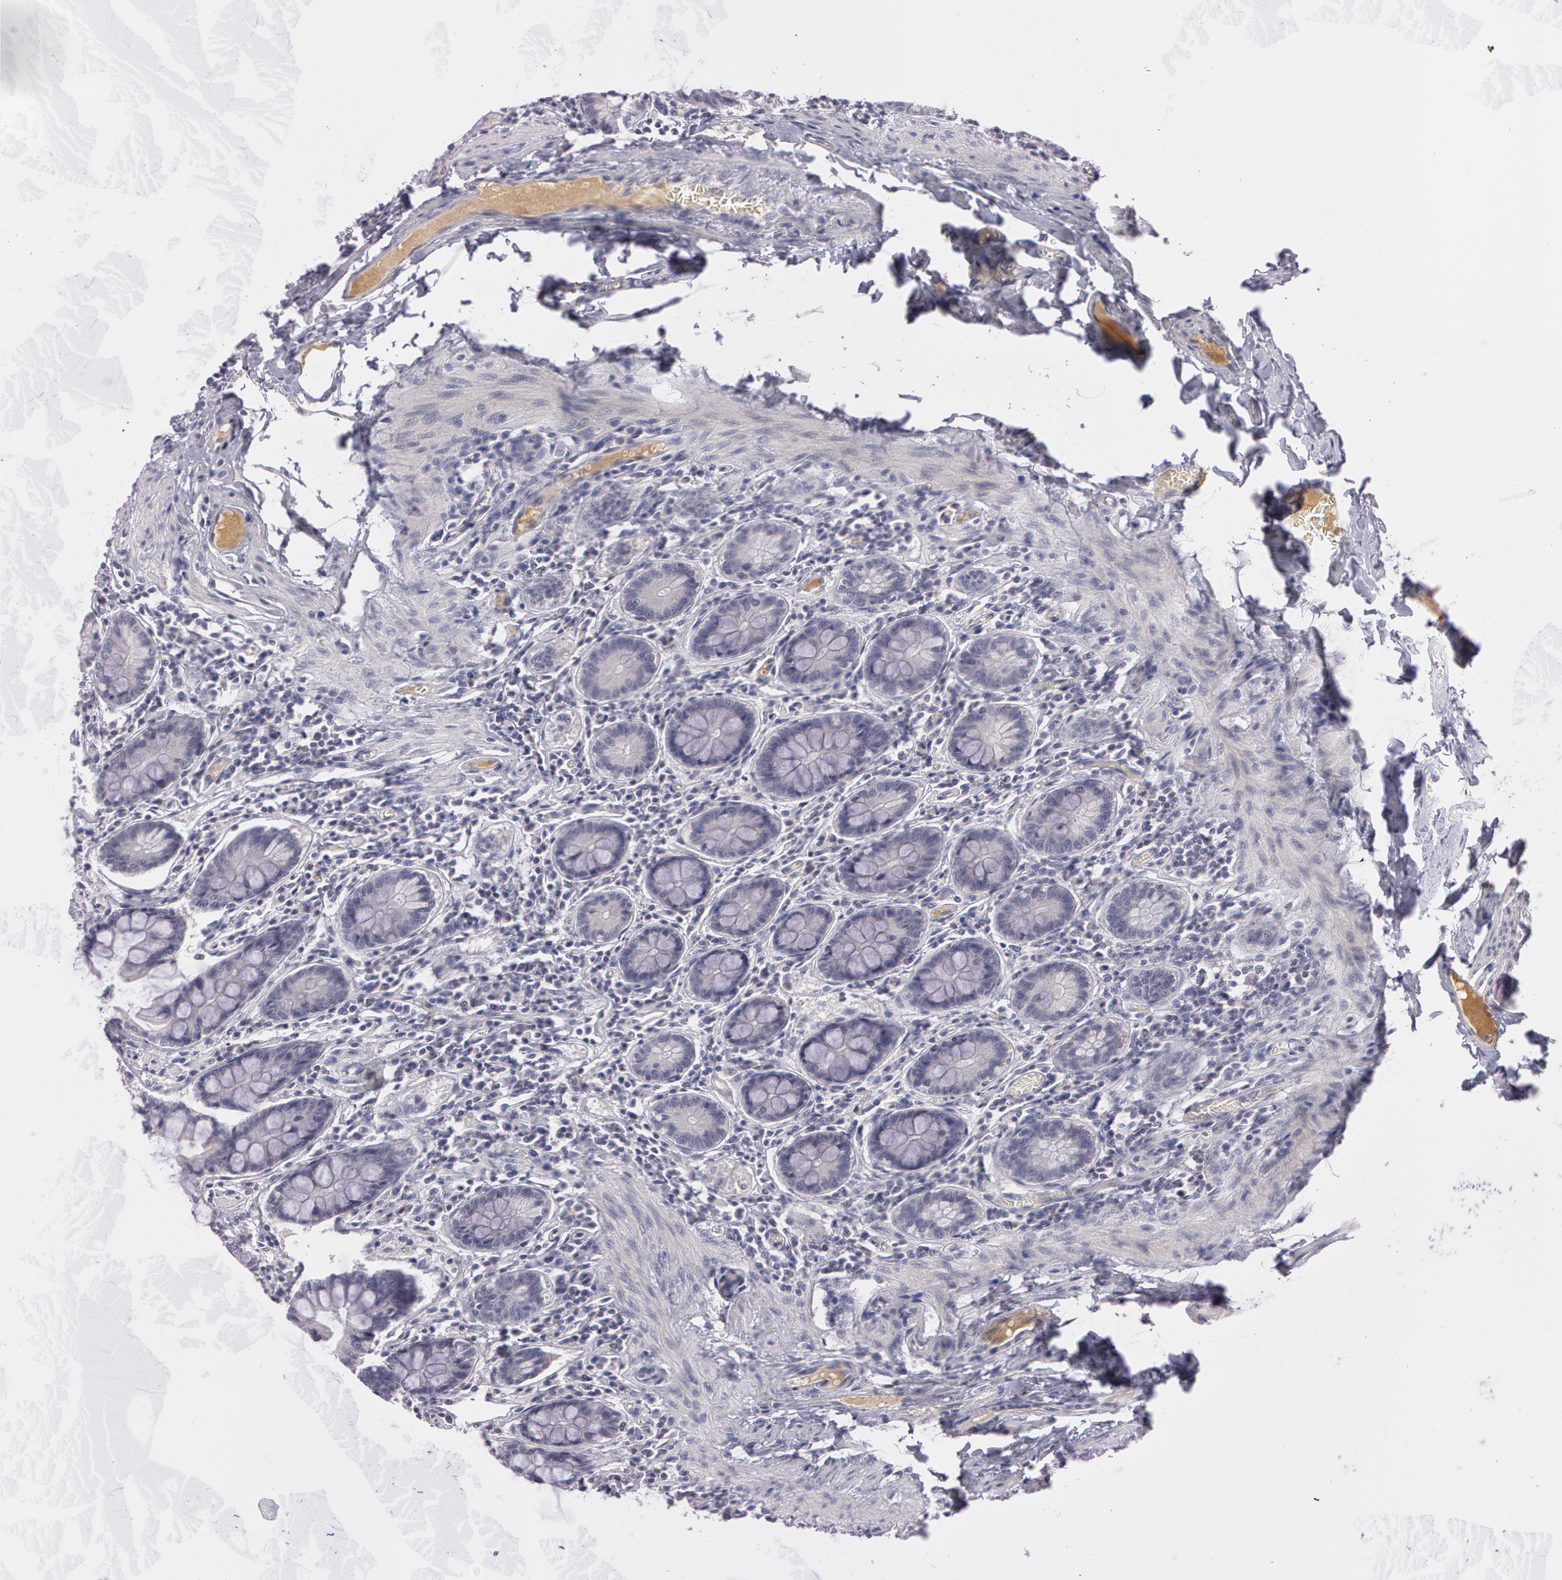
{"staining": {"intensity": "weak", "quantity": "<25%", "location": "cytoplasmic/membranous"}, "tissue": "small intestine", "cell_type": "Glandular cells", "image_type": "normal", "snomed": [{"axis": "morphology", "description": "Normal tissue, NOS"}, {"axis": "topography", "description": "Small intestine"}], "caption": "This is an immunohistochemistry (IHC) image of normal small intestine. There is no staining in glandular cells.", "gene": "MXRA5", "patient": {"sex": "male", "age": 41}}